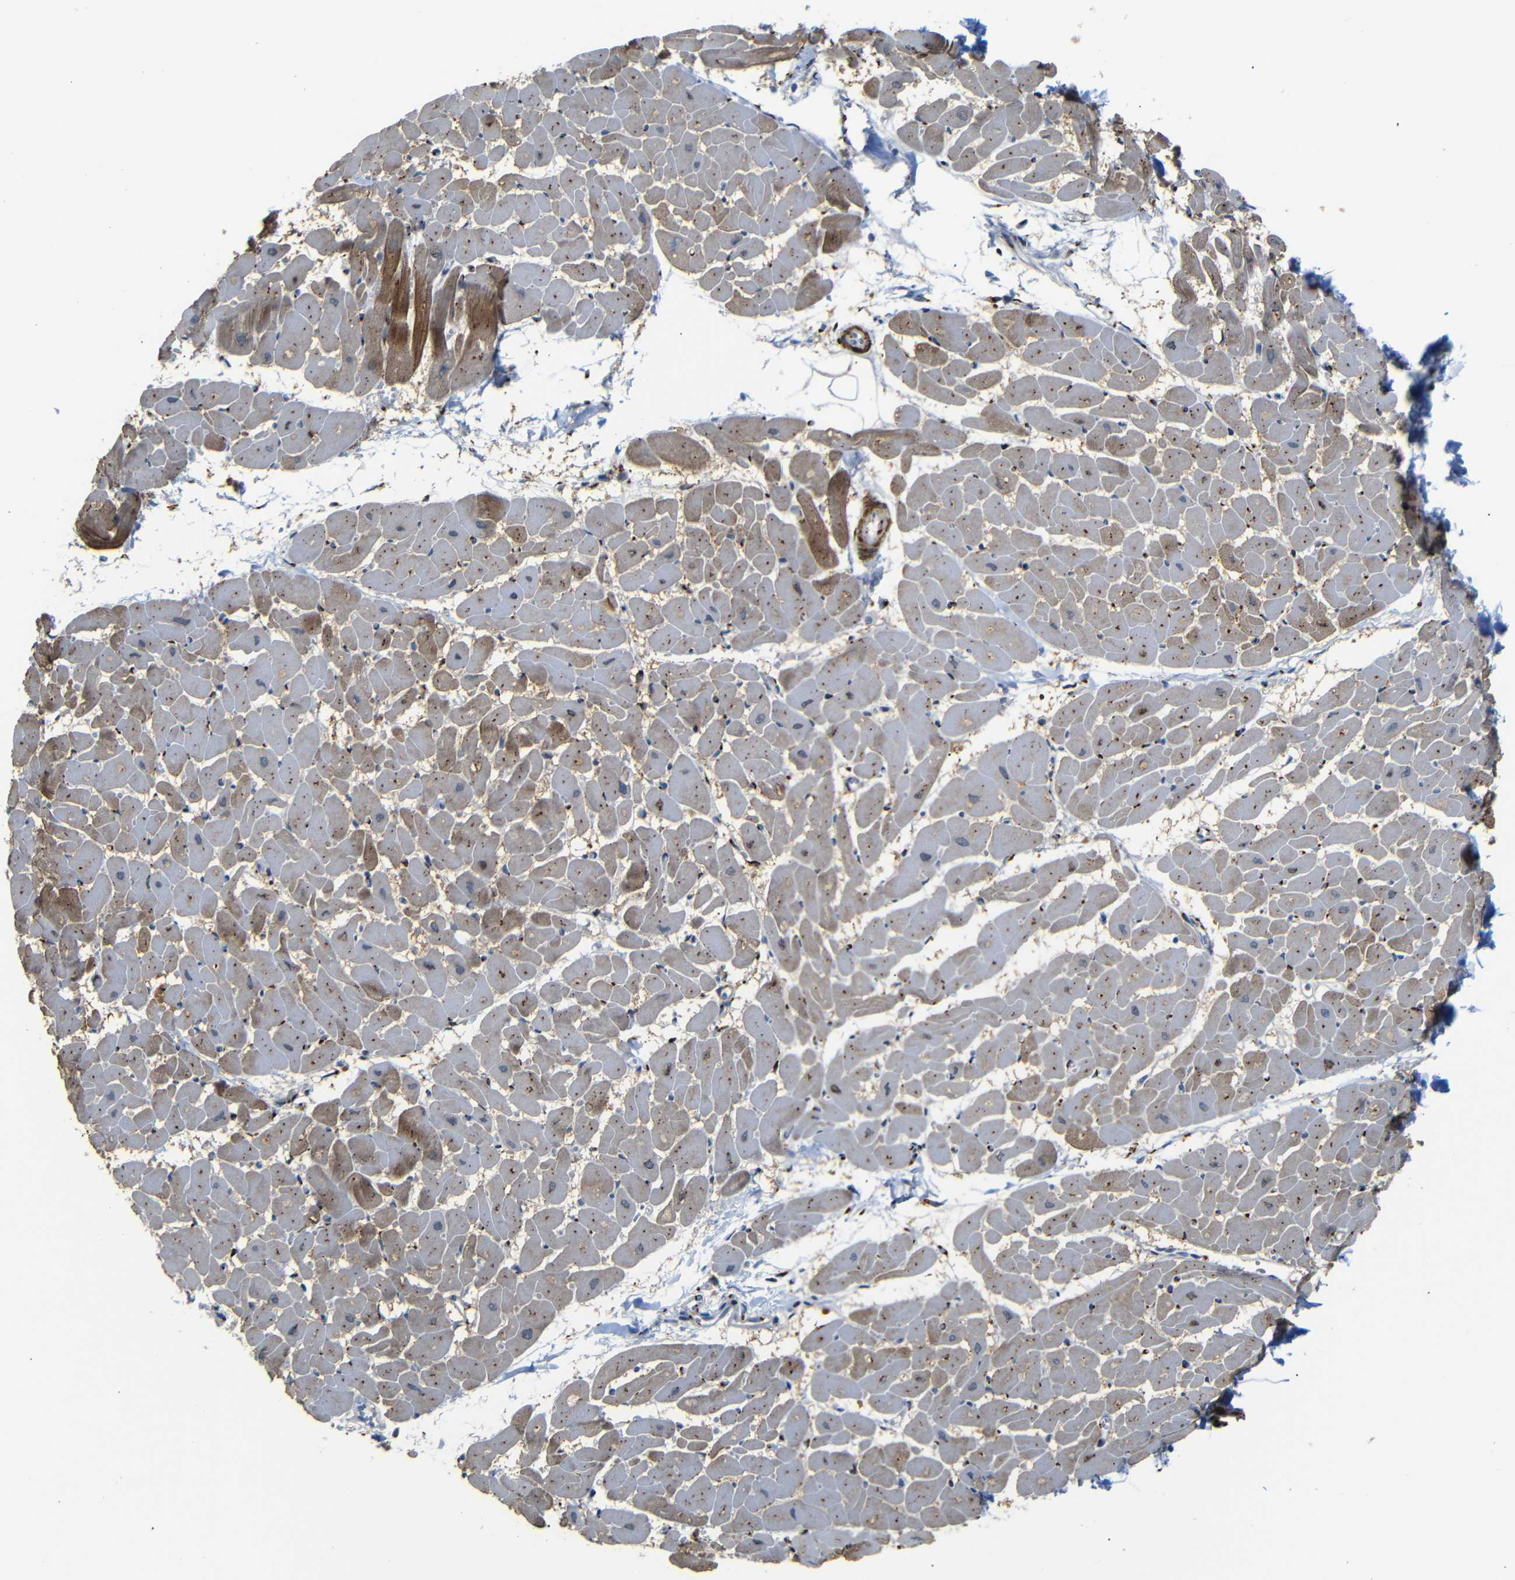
{"staining": {"intensity": "moderate", "quantity": ">75%", "location": "cytoplasmic/membranous"}, "tissue": "heart muscle", "cell_type": "Cardiomyocytes", "image_type": "normal", "snomed": [{"axis": "morphology", "description": "Normal tissue, NOS"}, {"axis": "topography", "description": "Heart"}], "caption": "Cardiomyocytes display medium levels of moderate cytoplasmic/membranous staining in about >75% of cells in normal human heart muscle. The staining was performed using DAB, with brown indicating positive protein expression. Nuclei are stained blue with hematoxylin.", "gene": "TGOLN2", "patient": {"sex": "female", "age": 19}}